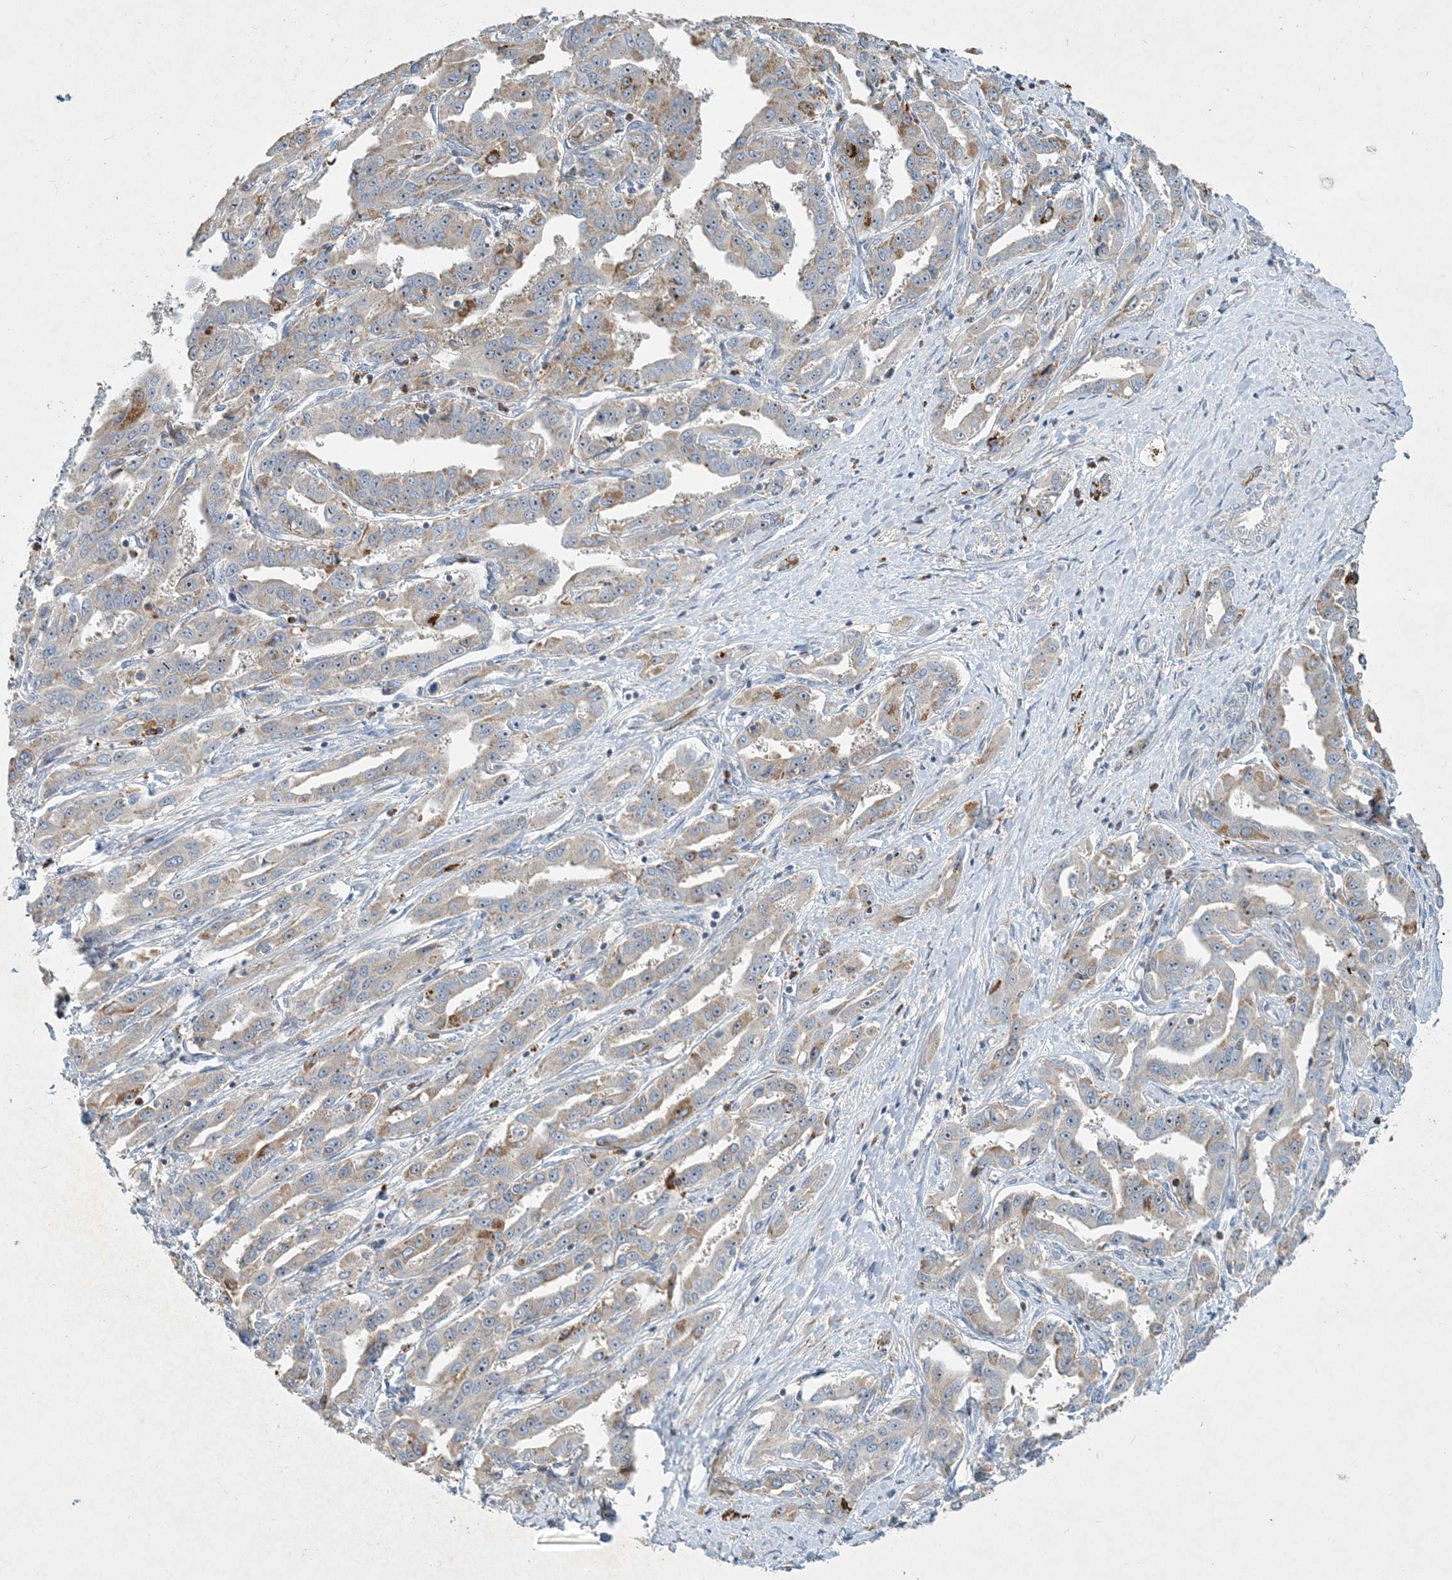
{"staining": {"intensity": "moderate", "quantity": "<25%", "location": "cytoplasmic/membranous"}, "tissue": "liver cancer", "cell_type": "Tumor cells", "image_type": "cancer", "snomed": [{"axis": "morphology", "description": "Cholangiocarcinoma"}, {"axis": "topography", "description": "Liver"}], "caption": "A photomicrograph showing moderate cytoplasmic/membranous expression in approximately <25% of tumor cells in liver cancer (cholangiocarcinoma), as visualized by brown immunohistochemical staining.", "gene": "LTN1", "patient": {"sex": "male", "age": 59}}